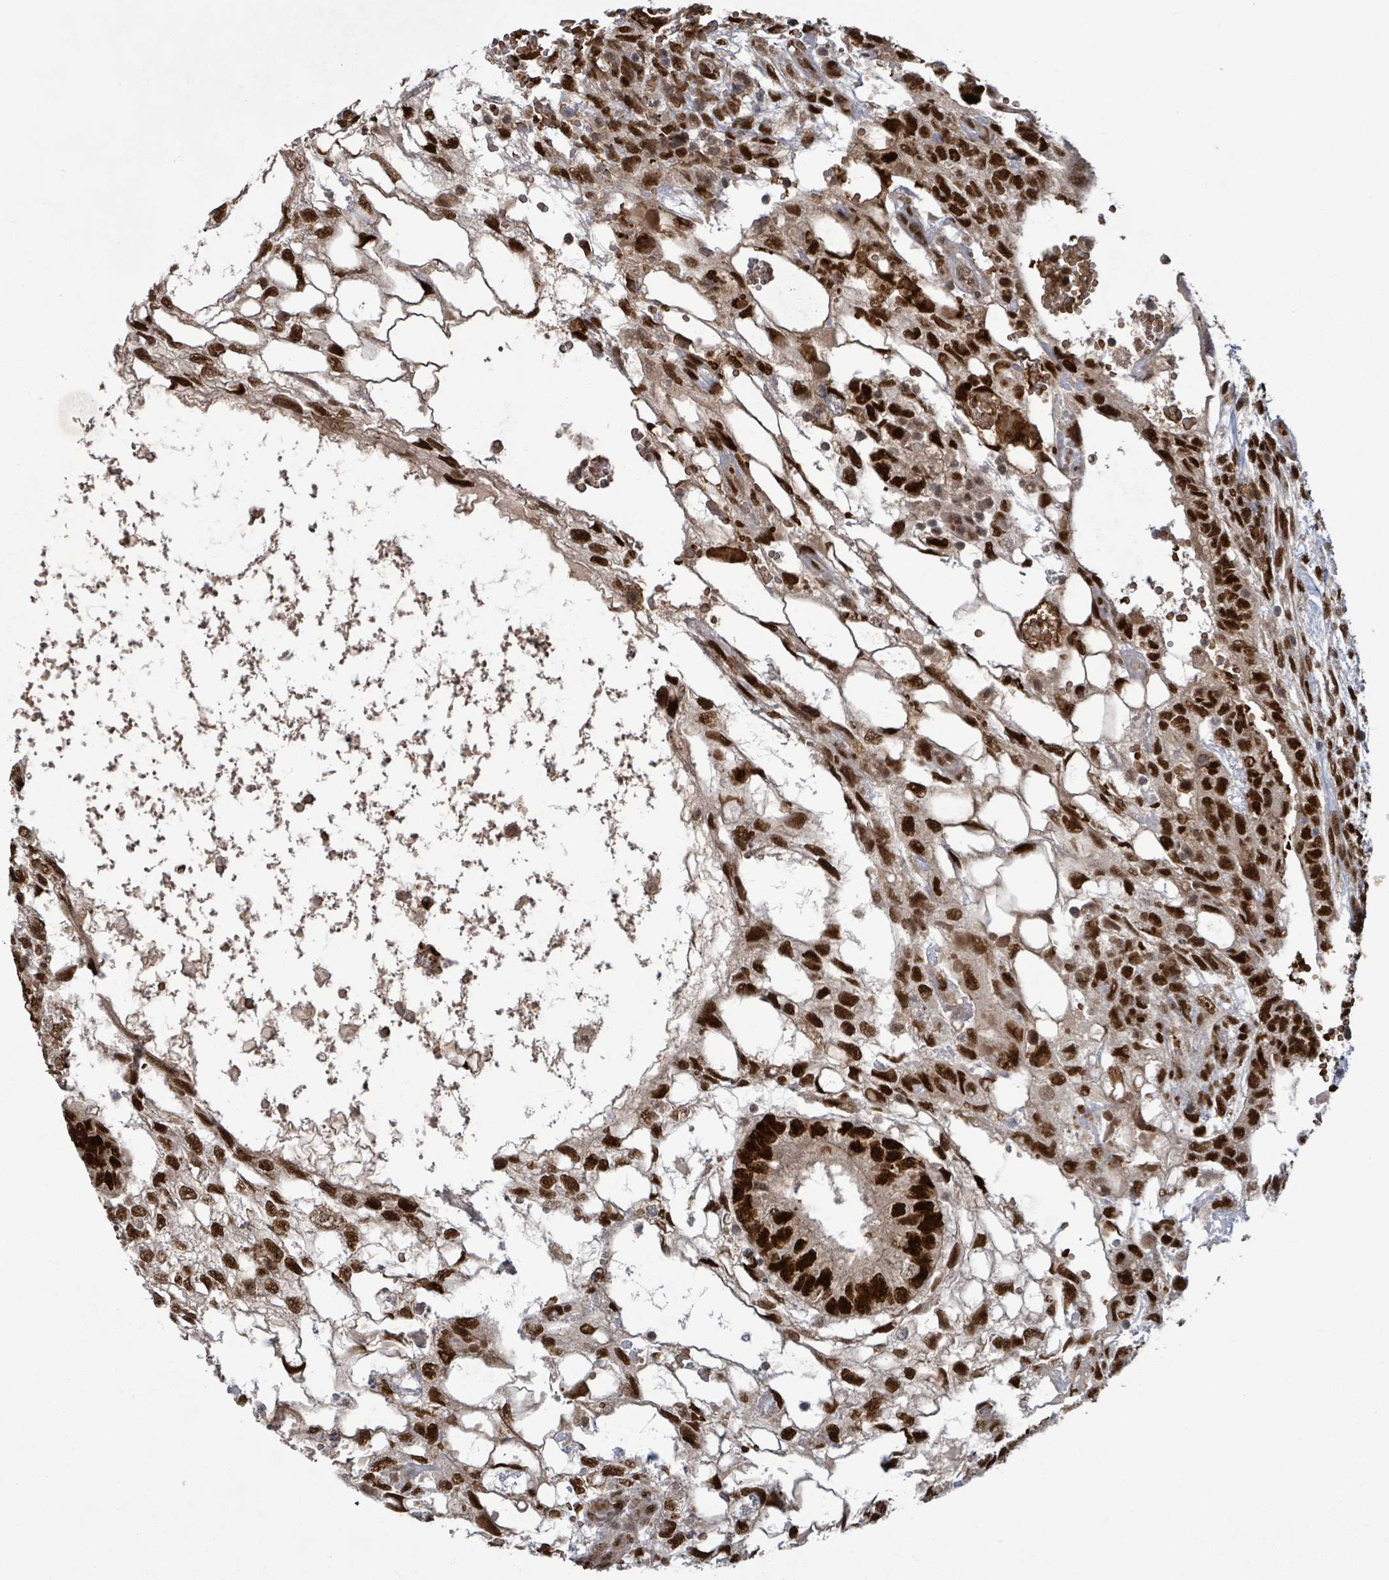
{"staining": {"intensity": "strong", "quantity": ">75%", "location": "nuclear"}, "tissue": "testis cancer", "cell_type": "Tumor cells", "image_type": "cancer", "snomed": [{"axis": "morphology", "description": "Normal tissue, NOS"}, {"axis": "morphology", "description": "Carcinoma, Embryonal, NOS"}, {"axis": "topography", "description": "Testis"}], "caption": "Protein staining of testis embryonal carcinoma tissue demonstrates strong nuclear staining in about >75% of tumor cells.", "gene": "PATZ1", "patient": {"sex": "male", "age": 32}}